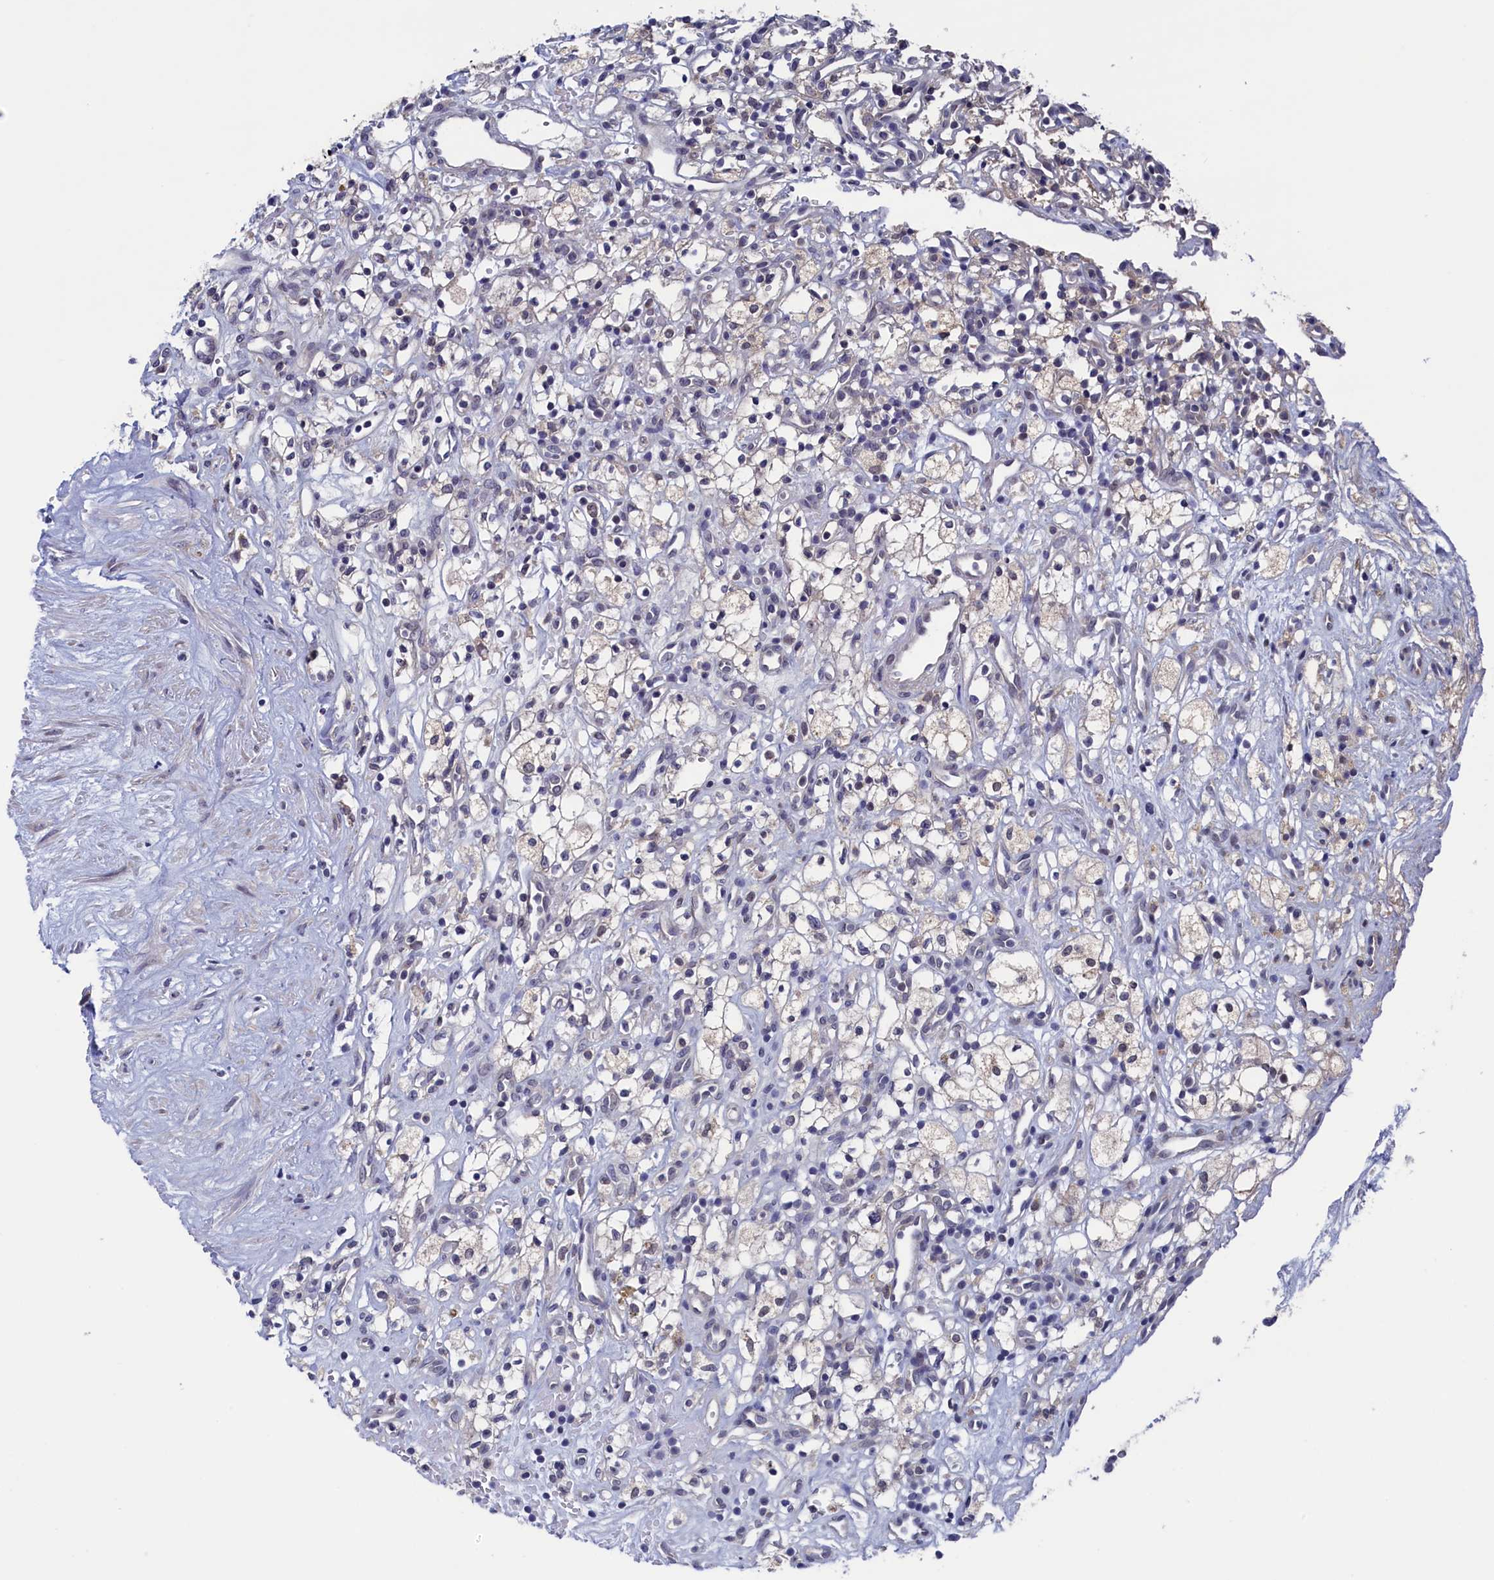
{"staining": {"intensity": "weak", "quantity": "<25%", "location": "cytoplasmic/membranous"}, "tissue": "renal cancer", "cell_type": "Tumor cells", "image_type": "cancer", "snomed": [{"axis": "morphology", "description": "Adenocarcinoma, NOS"}, {"axis": "topography", "description": "Kidney"}], "caption": "Tumor cells are negative for protein expression in human renal cancer (adenocarcinoma). The staining was performed using DAB (3,3'-diaminobenzidine) to visualize the protein expression in brown, while the nuclei were stained in blue with hematoxylin (Magnification: 20x).", "gene": "SPATA13", "patient": {"sex": "male", "age": 59}}